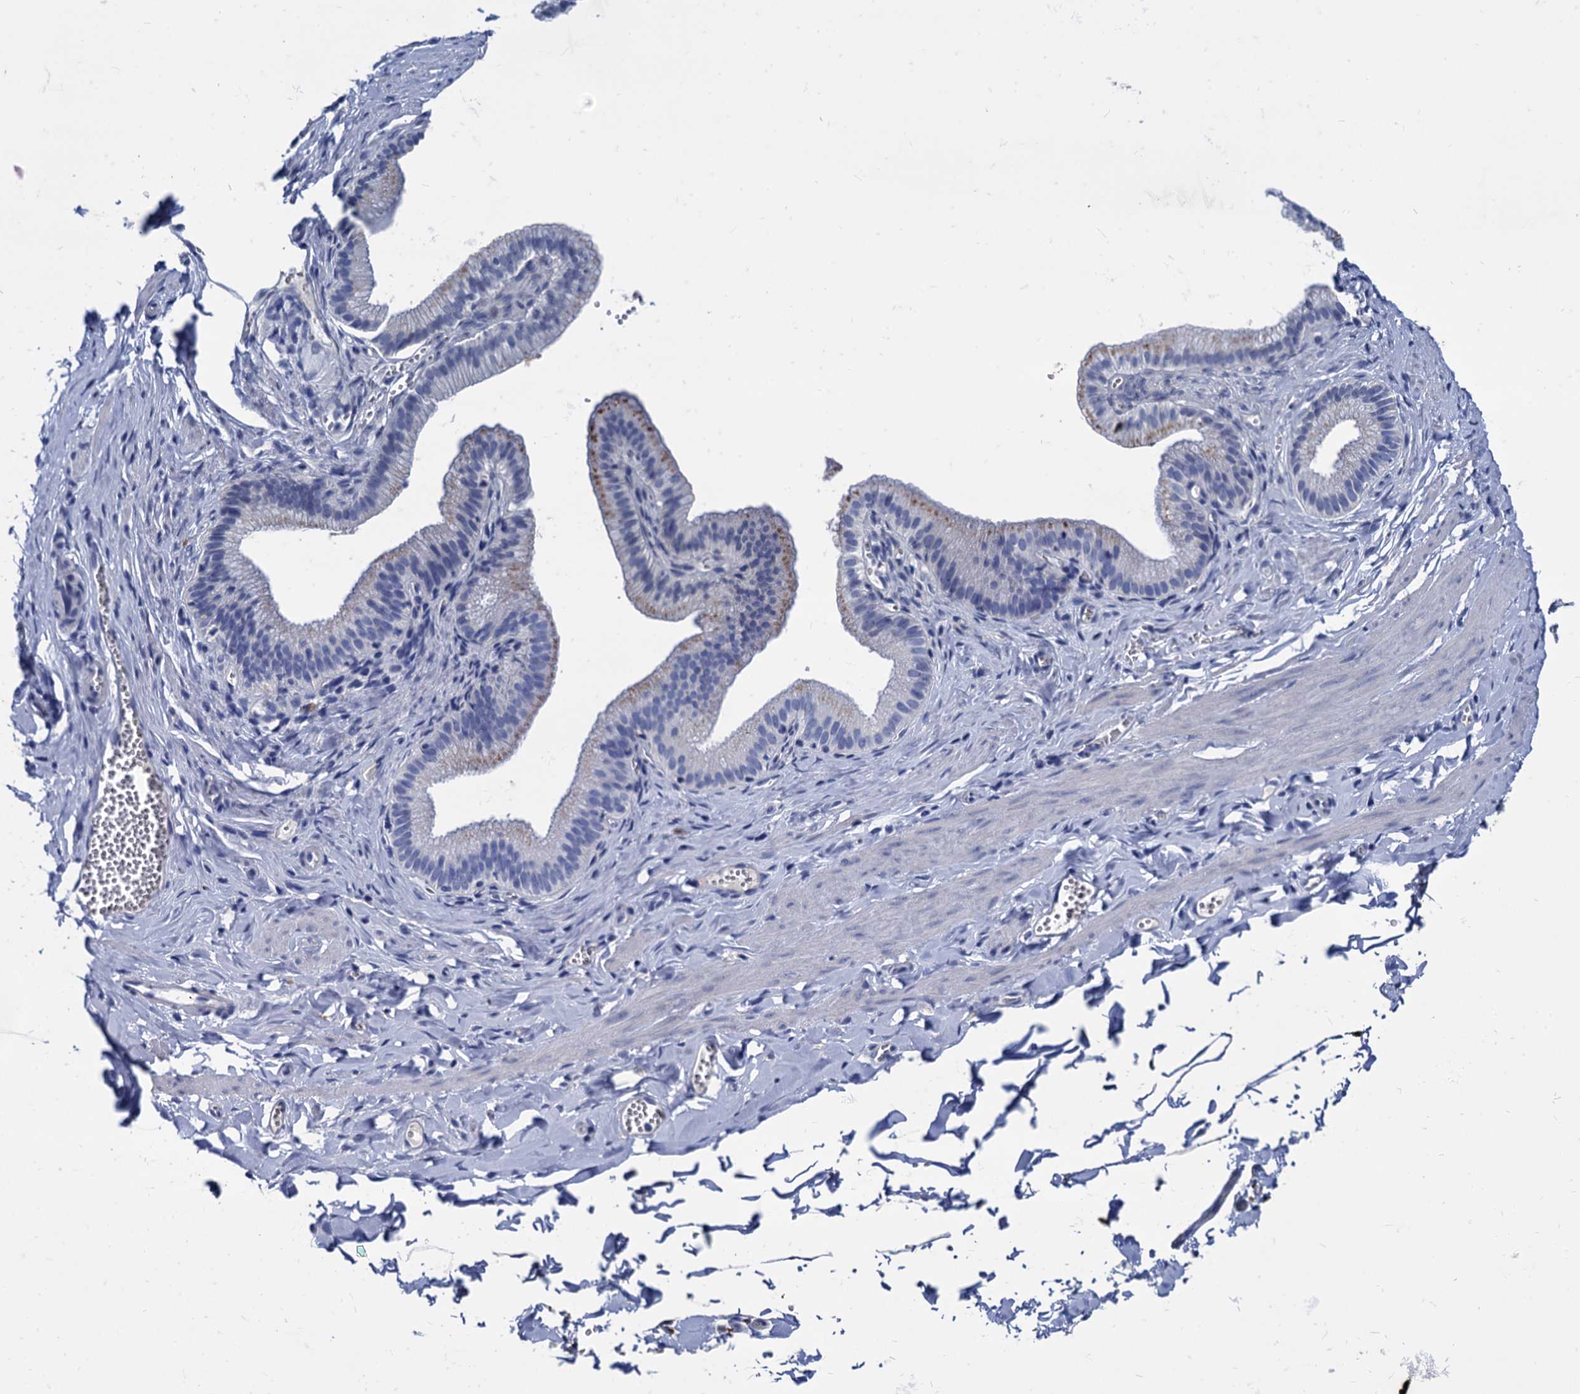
{"staining": {"intensity": "weak", "quantity": ">75%", "location": "cytoplasmic/membranous"}, "tissue": "adipose tissue", "cell_type": "Adipocytes", "image_type": "normal", "snomed": [{"axis": "morphology", "description": "Normal tissue, NOS"}, {"axis": "topography", "description": "Gallbladder"}, {"axis": "topography", "description": "Peripheral nerve tissue"}], "caption": "Weak cytoplasmic/membranous expression for a protein is seen in about >75% of adipocytes of normal adipose tissue using immunohistochemistry (IHC).", "gene": "APOD", "patient": {"sex": "male", "age": 38}}